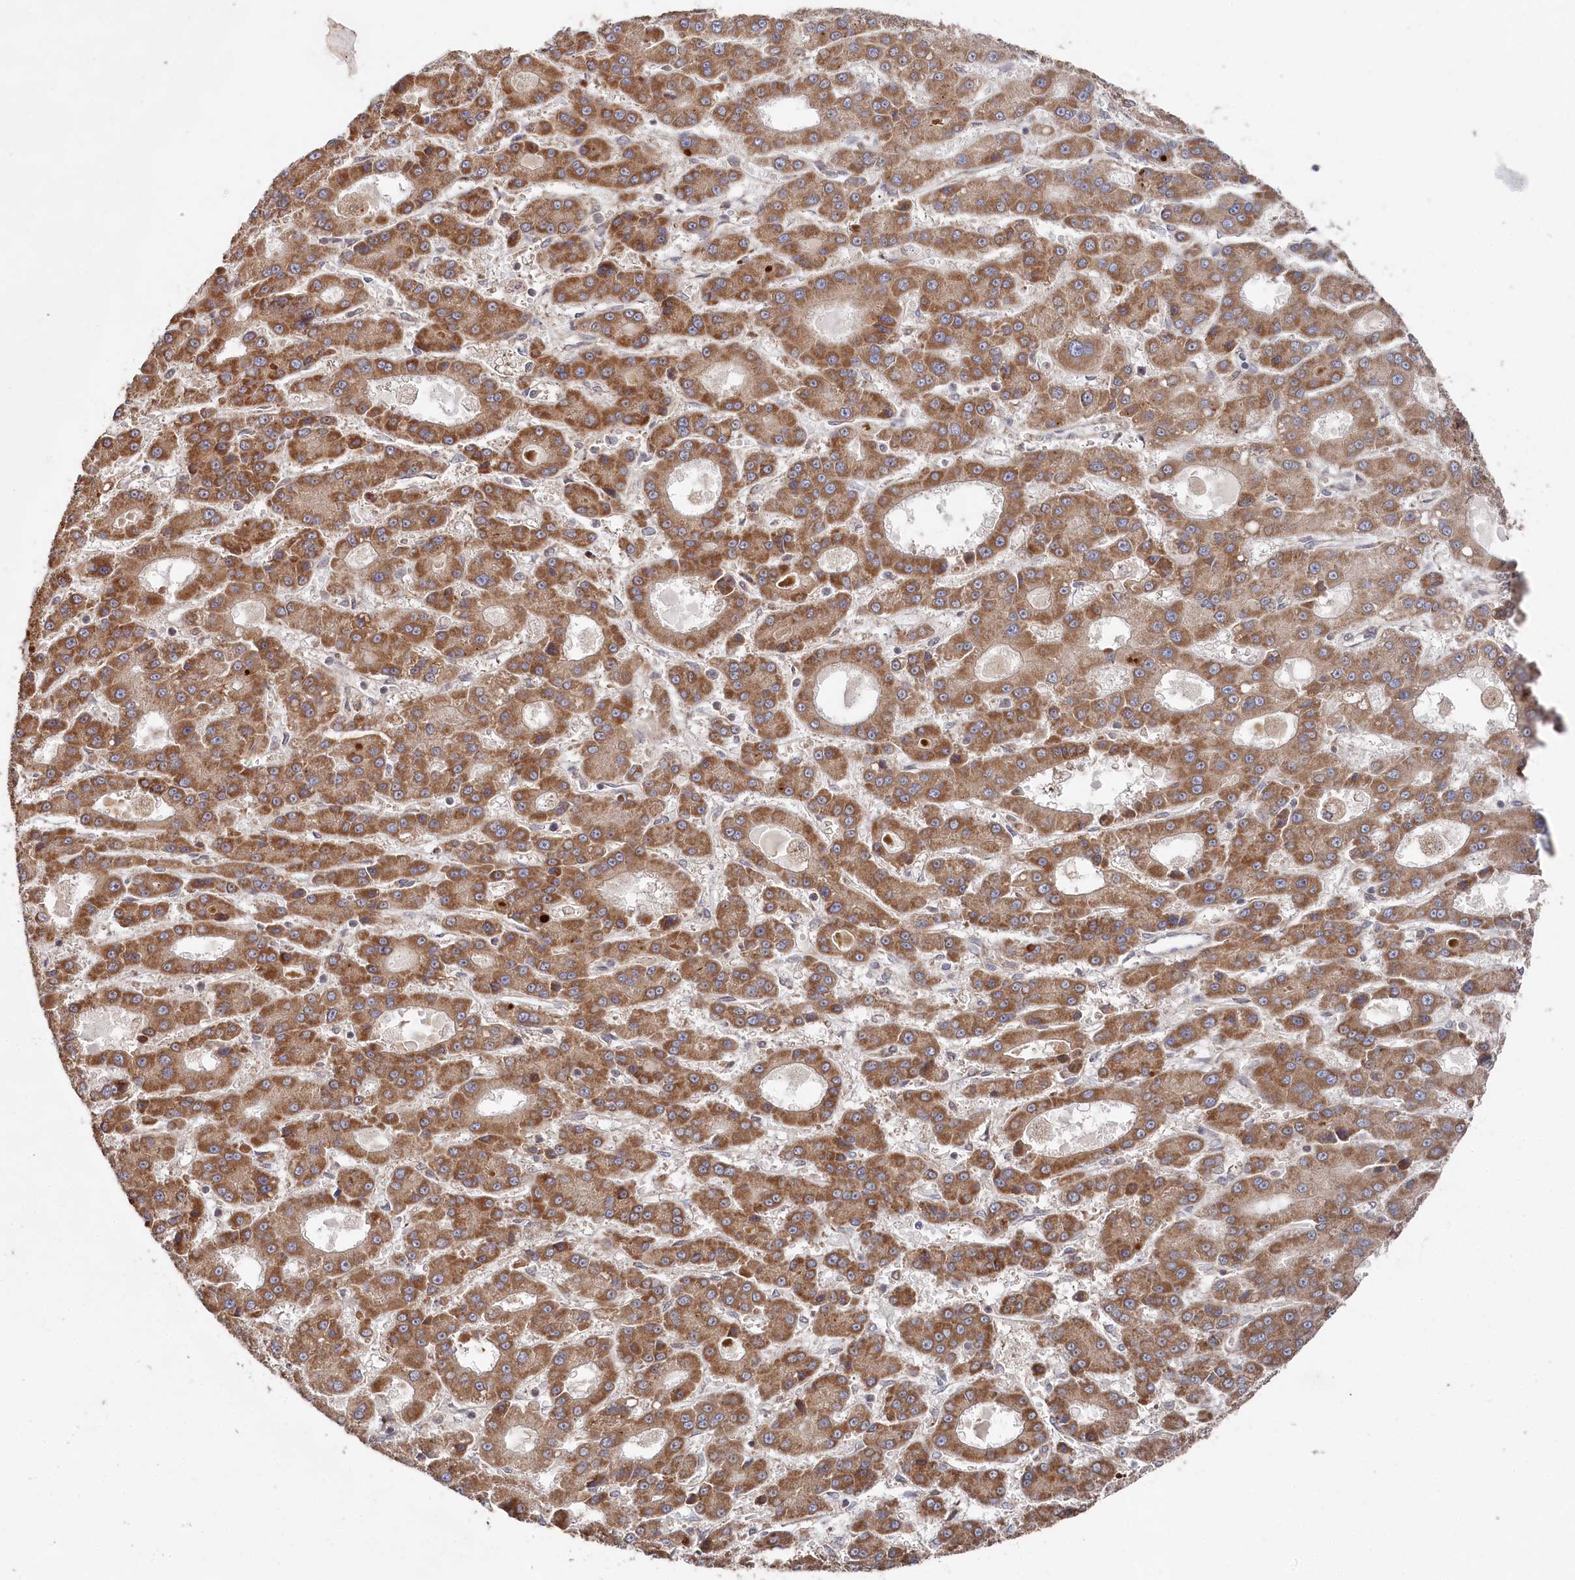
{"staining": {"intensity": "moderate", "quantity": ">75%", "location": "cytoplasmic/membranous"}, "tissue": "liver cancer", "cell_type": "Tumor cells", "image_type": "cancer", "snomed": [{"axis": "morphology", "description": "Carcinoma, Hepatocellular, NOS"}, {"axis": "topography", "description": "Liver"}], "caption": "Hepatocellular carcinoma (liver) tissue displays moderate cytoplasmic/membranous expression in approximately >75% of tumor cells (DAB IHC with brightfield microscopy, high magnification).", "gene": "WAPL", "patient": {"sex": "male", "age": 70}}